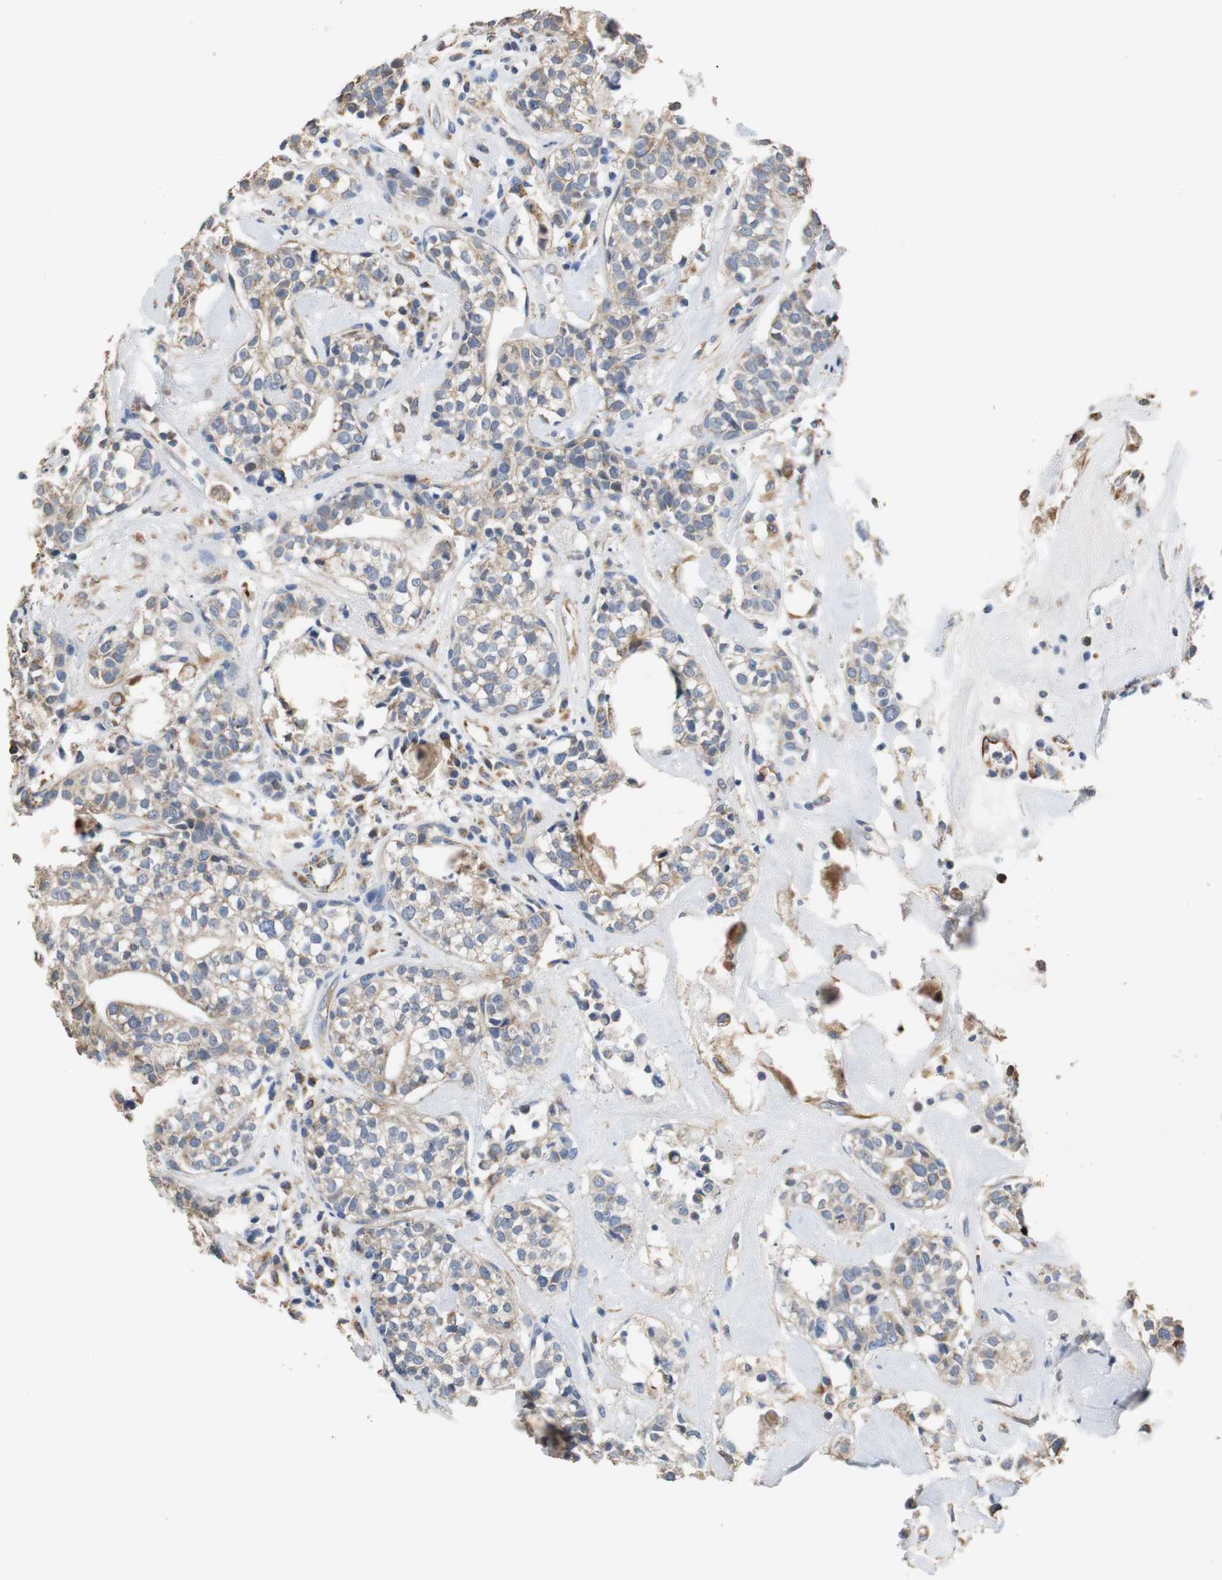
{"staining": {"intensity": "weak", "quantity": ">75%", "location": "cytoplasmic/membranous"}, "tissue": "head and neck cancer", "cell_type": "Tumor cells", "image_type": "cancer", "snomed": [{"axis": "morphology", "description": "Adenocarcinoma, NOS"}, {"axis": "topography", "description": "Salivary gland"}, {"axis": "topography", "description": "Head-Neck"}], "caption": "The immunohistochemical stain labels weak cytoplasmic/membranous expression in tumor cells of head and neck cancer tissue. The staining was performed using DAB, with brown indicating positive protein expression. Nuclei are stained blue with hematoxylin.", "gene": "PCK1", "patient": {"sex": "female", "age": 65}}